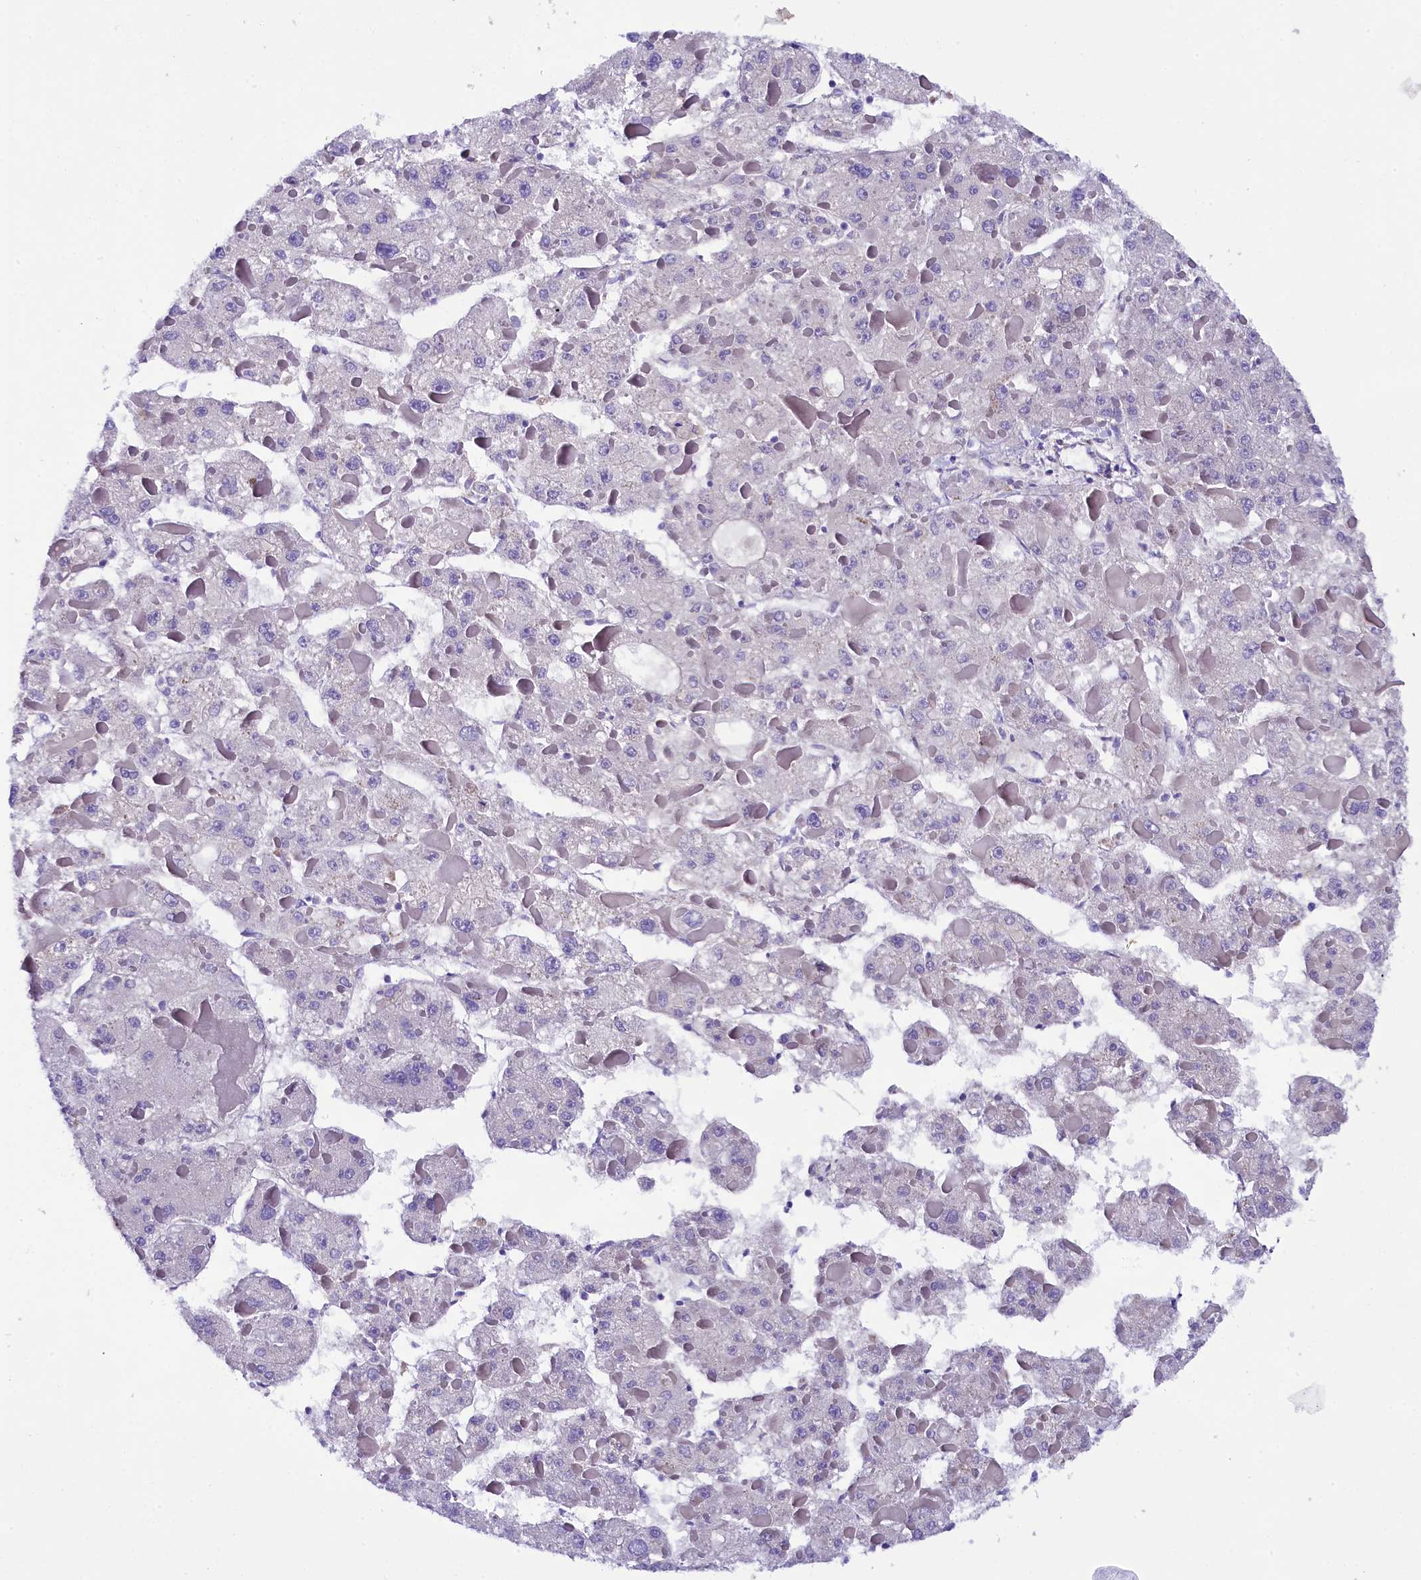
{"staining": {"intensity": "negative", "quantity": "none", "location": "none"}, "tissue": "liver cancer", "cell_type": "Tumor cells", "image_type": "cancer", "snomed": [{"axis": "morphology", "description": "Carcinoma, Hepatocellular, NOS"}, {"axis": "topography", "description": "Liver"}], "caption": "A photomicrograph of hepatocellular carcinoma (liver) stained for a protein reveals no brown staining in tumor cells. (Stains: DAB immunohistochemistry with hematoxylin counter stain, Microscopy: brightfield microscopy at high magnification).", "gene": "SOD3", "patient": {"sex": "female", "age": 73}}